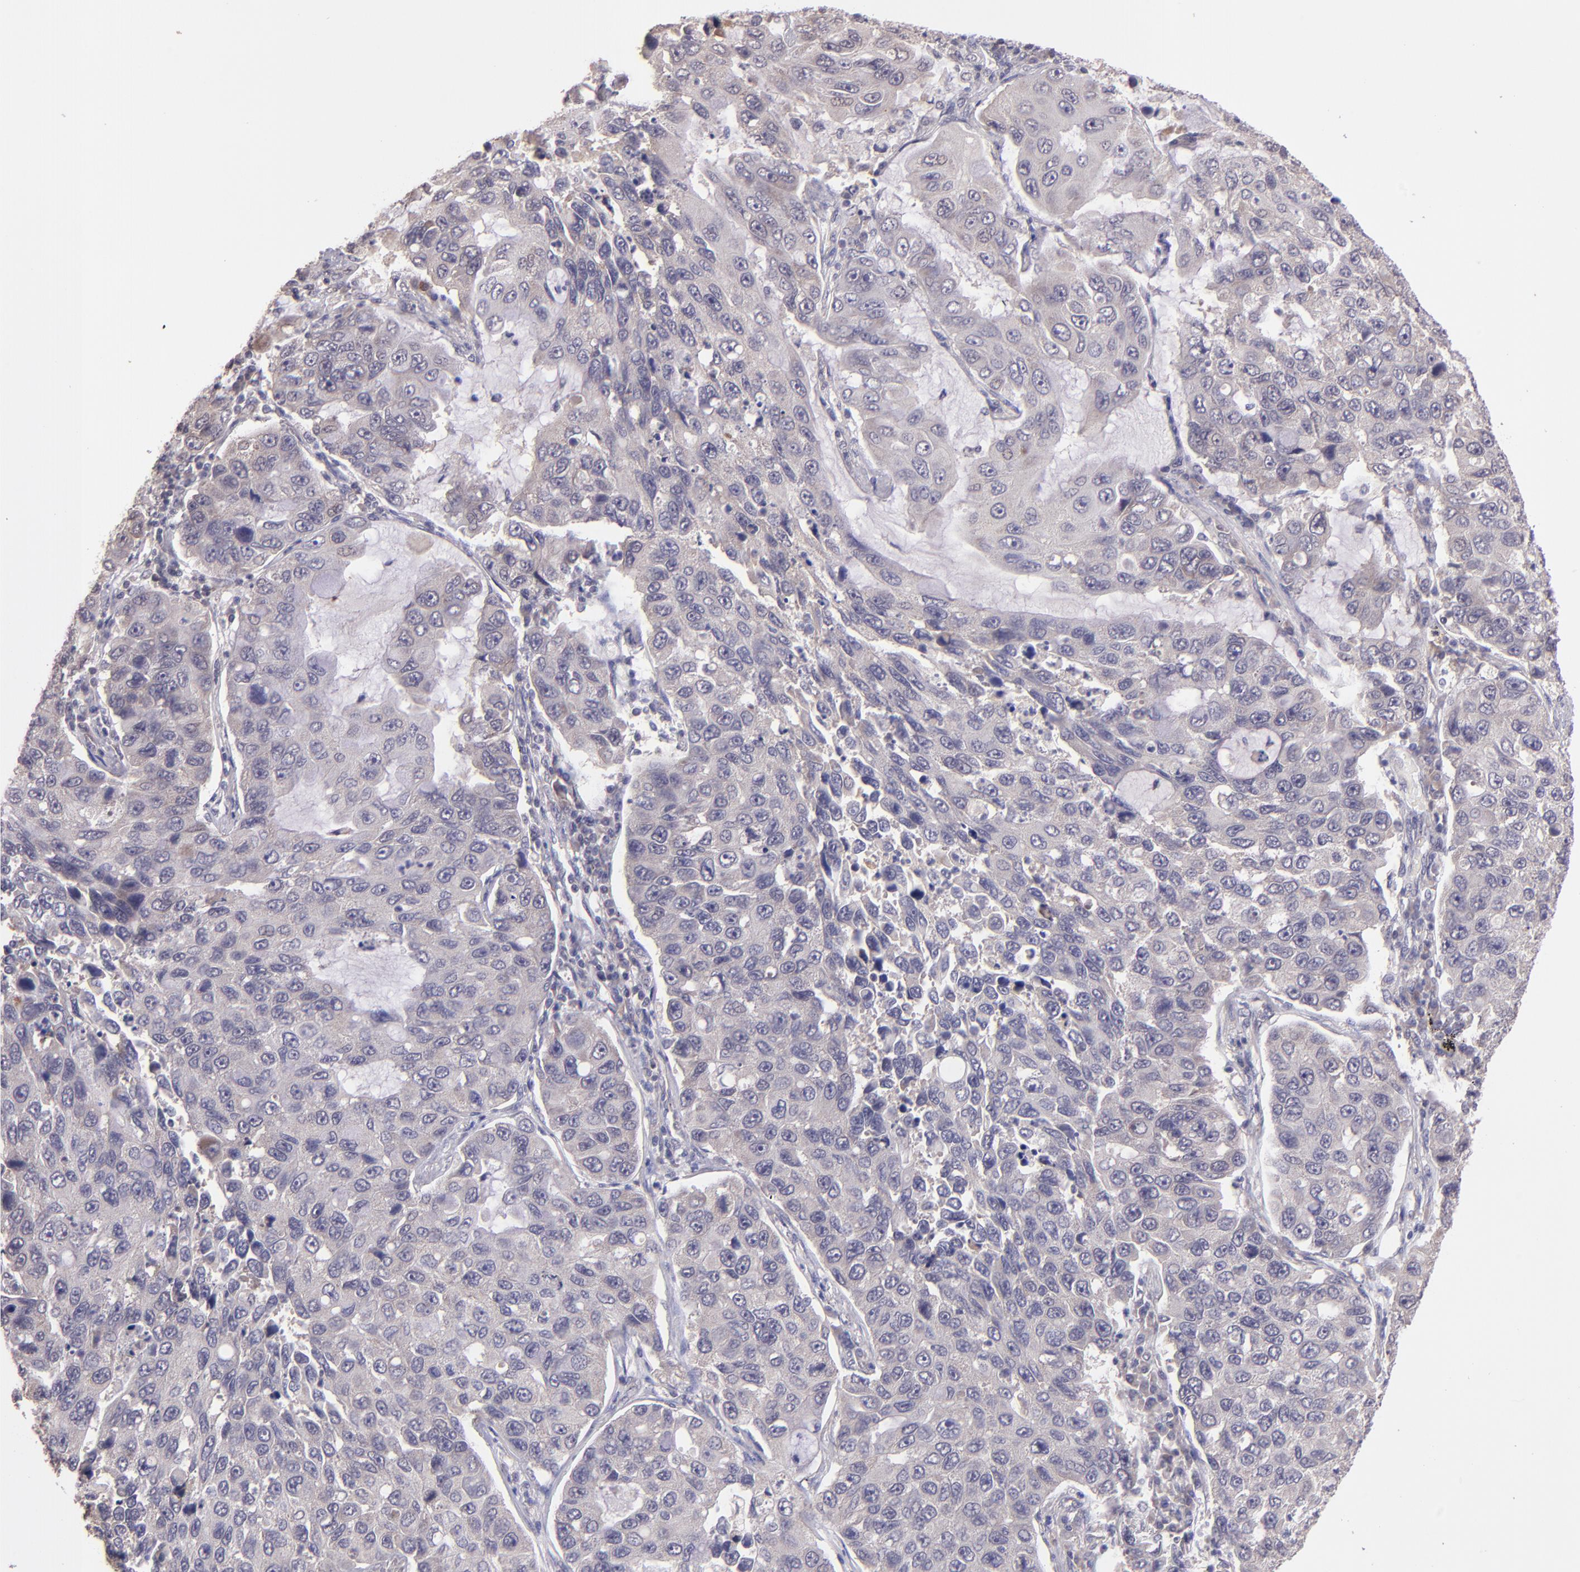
{"staining": {"intensity": "weak", "quantity": "25%-75%", "location": "cytoplasmic/membranous"}, "tissue": "lung cancer", "cell_type": "Tumor cells", "image_type": "cancer", "snomed": [{"axis": "morphology", "description": "Adenocarcinoma, NOS"}, {"axis": "topography", "description": "Lung"}], "caption": "The image exhibits a brown stain indicating the presence of a protein in the cytoplasmic/membranous of tumor cells in adenocarcinoma (lung).", "gene": "TAF7L", "patient": {"sex": "male", "age": 64}}